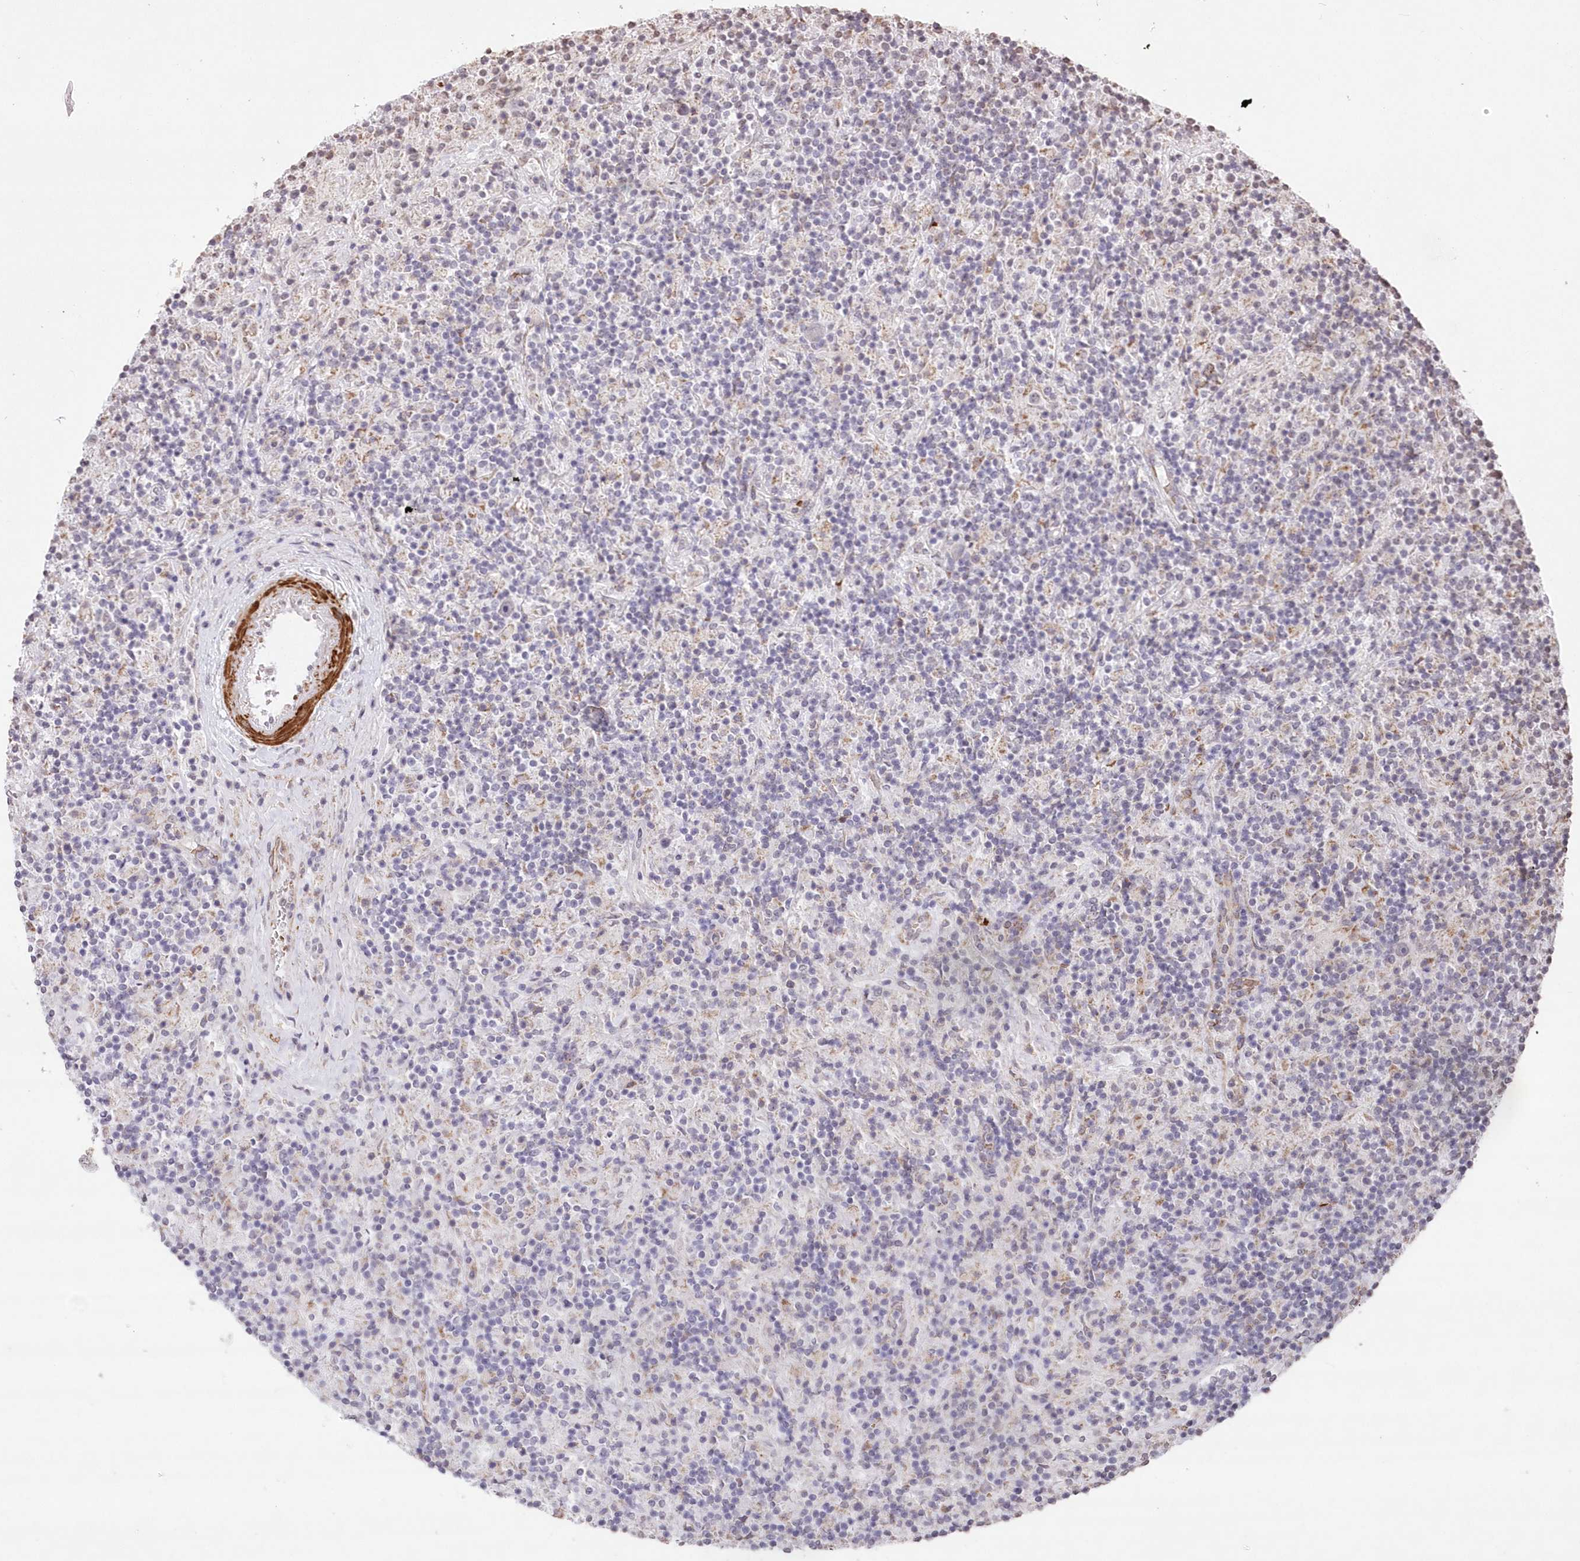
{"staining": {"intensity": "negative", "quantity": "none", "location": "none"}, "tissue": "lymphoma", "cell_type": "Tumor cells", "image_type": "cancer", "snomed": [{"axis": "morphology", "description": "Hodgkin's disease, NOS"}, {"axis": "topography", "description": "Lymph node"}], "caption": "Micrograph shows no protein expression in tumor cells of Hodgkin's disease tissue. The staining is performed using DAB brown chromogen with nuclei counter-stained in using hematoxylin.", "gene": "RBM27", "patient": {"sex": "male", "age": 70}}